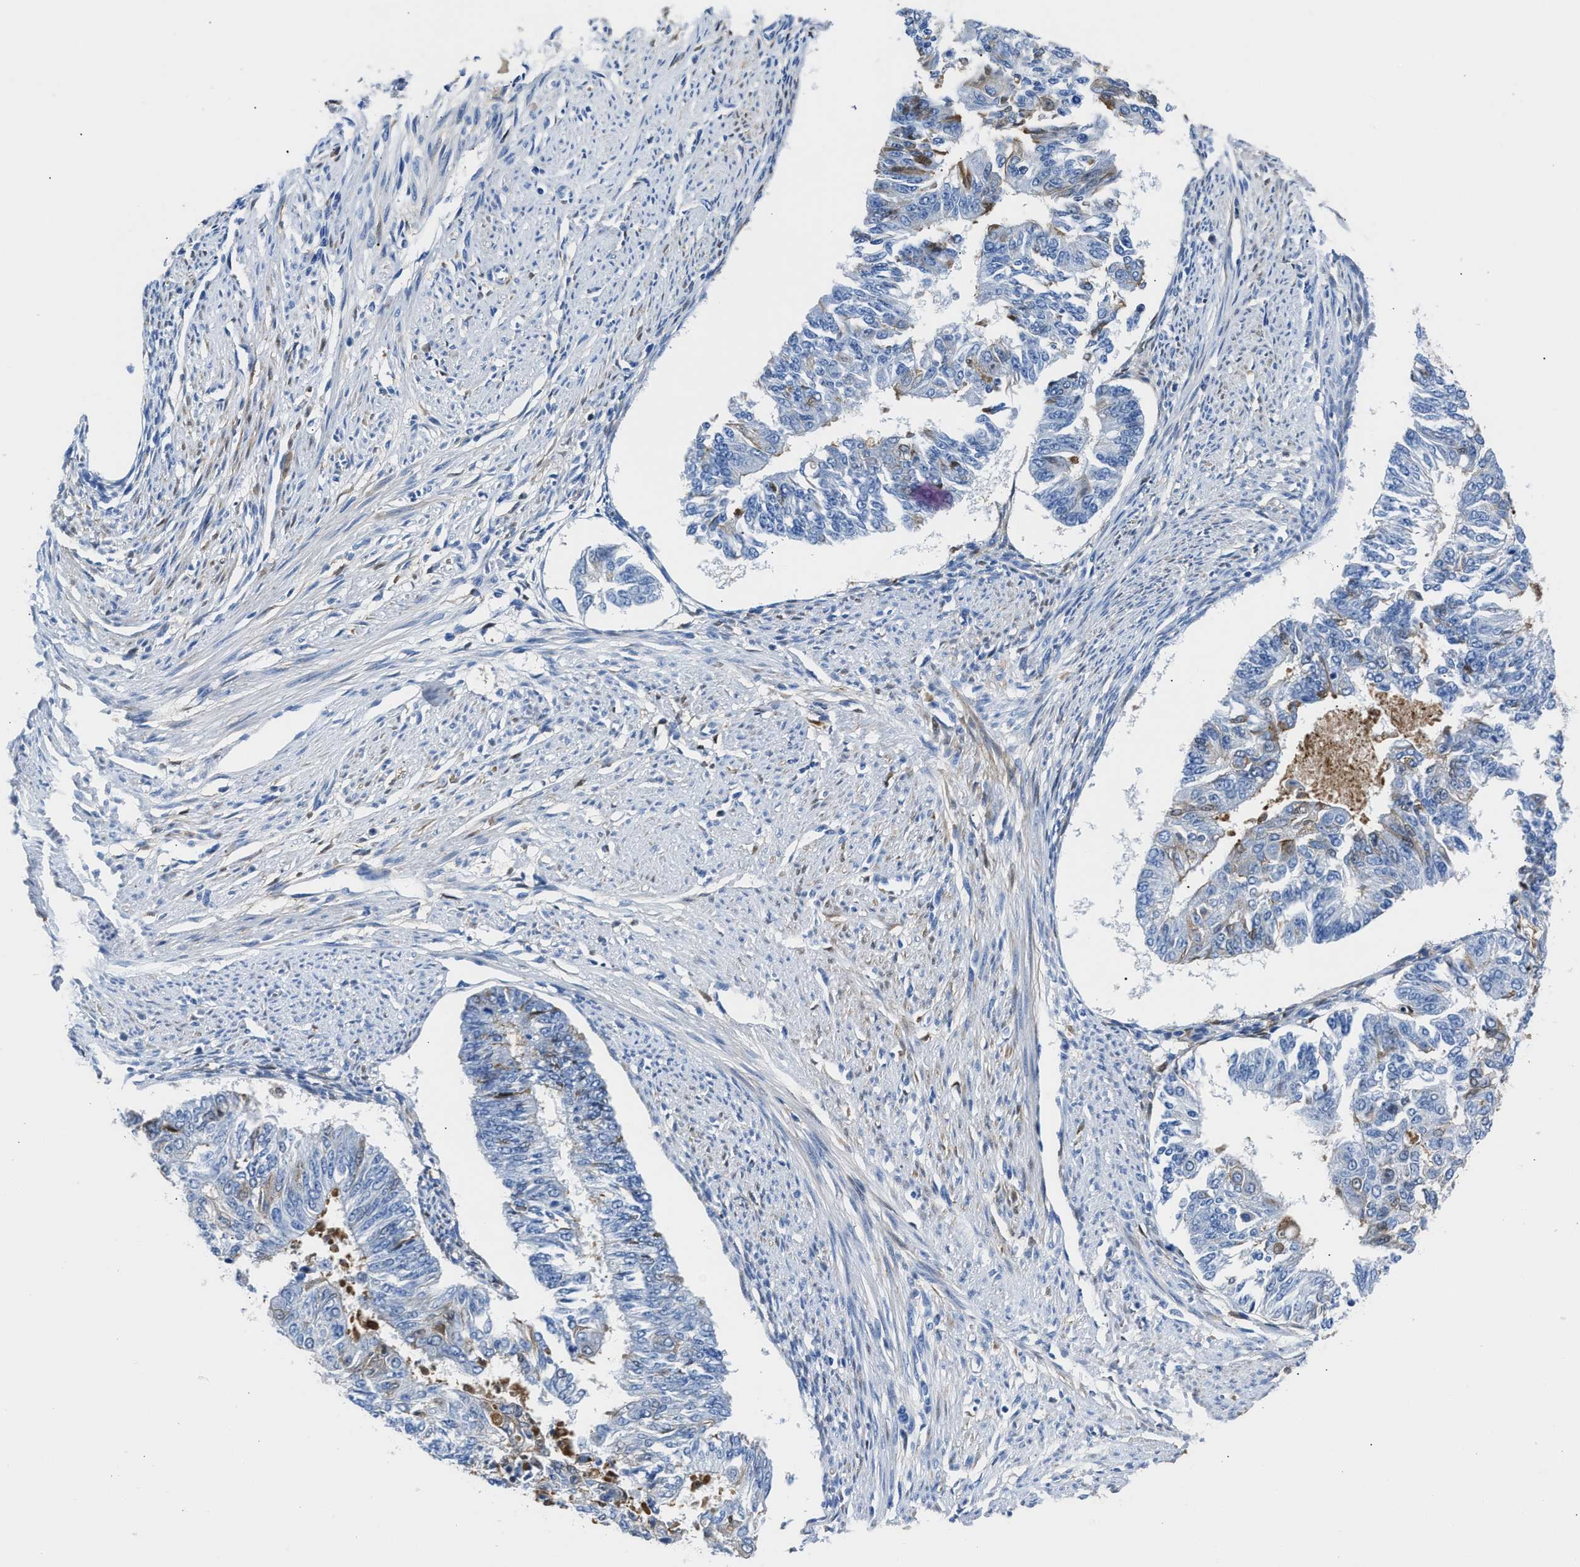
{"staining": {"intensity": "negative", "quantity": "none", "location": "none"}, "tissue": "endometrial cancer", "cell_type": "Tumor cells", "image_type": "cancer", "snomed": [{"axis": "morphology", "description": "Adenocarcinoma, NOS"}, {"axis": "topography", "description": "Endometrium"}], "caption": "Tumor cells show no significant staining in adenocarcinoma (endometrial).", "gene": "GC", "patient": {"sex": "female", "age": 32}}